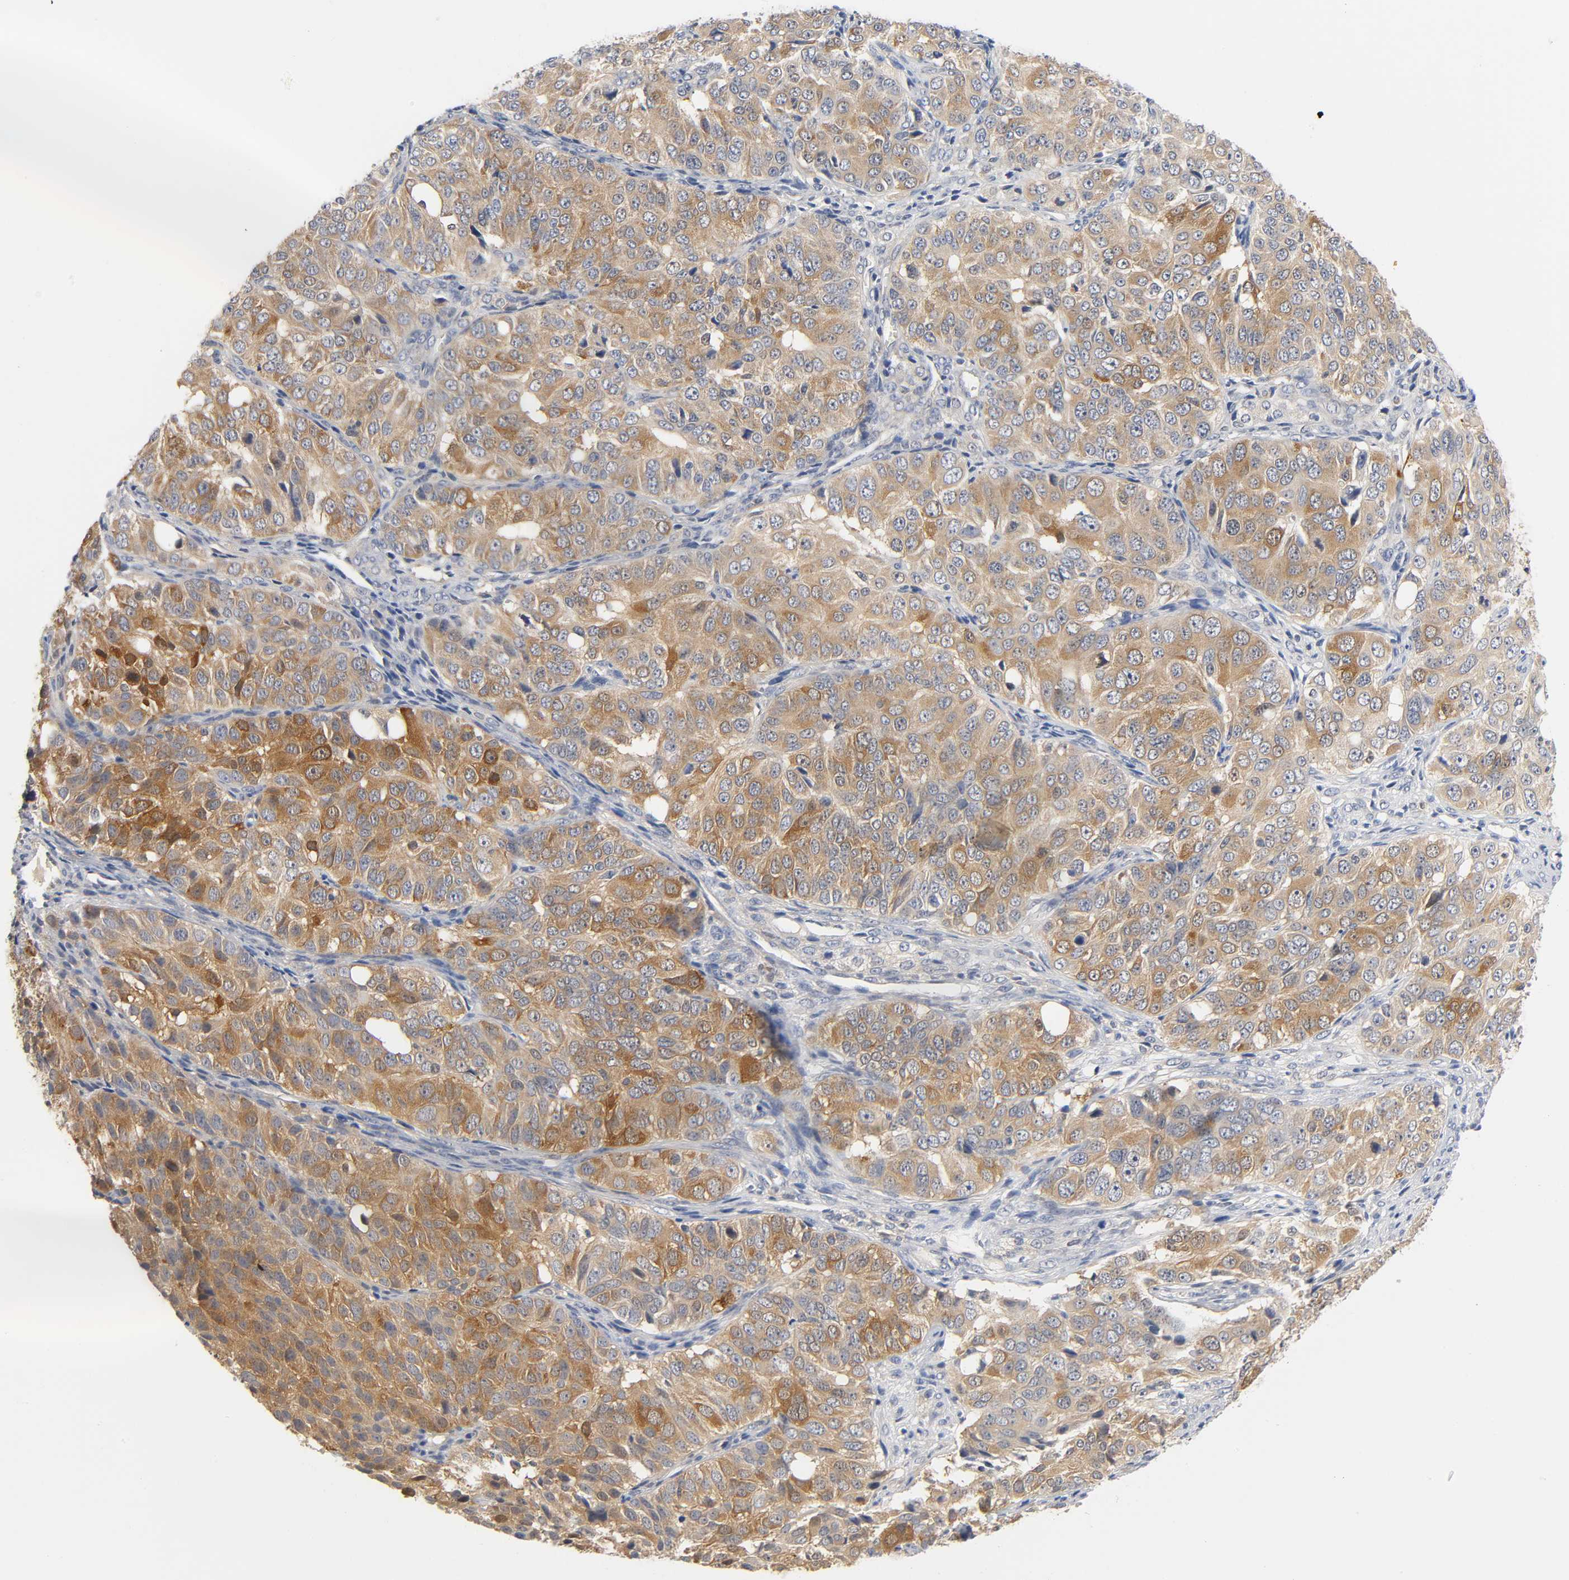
{"staining": {"intensity": "moderate", "quantity": ">75%", "location": "cytoplasmic/membranous"}, "tissue": "ovarian cancer", "cell_type": "Tumor cells", "image_type": "cancer", "snomed": [{"axis": "morphology", "description": "Carcinoma, endometroid"}, {"axis": "topography", "description": "Ovary"}], "caption": "Endometroid carcinoma (ovarian) tissue reveals moderate cytoplasmic/membranous expression in about >75% of tumor cells, visualized by immunohistochemistry.", "gene": "FYN", "patient": {"sex": "female", "age": 51}}